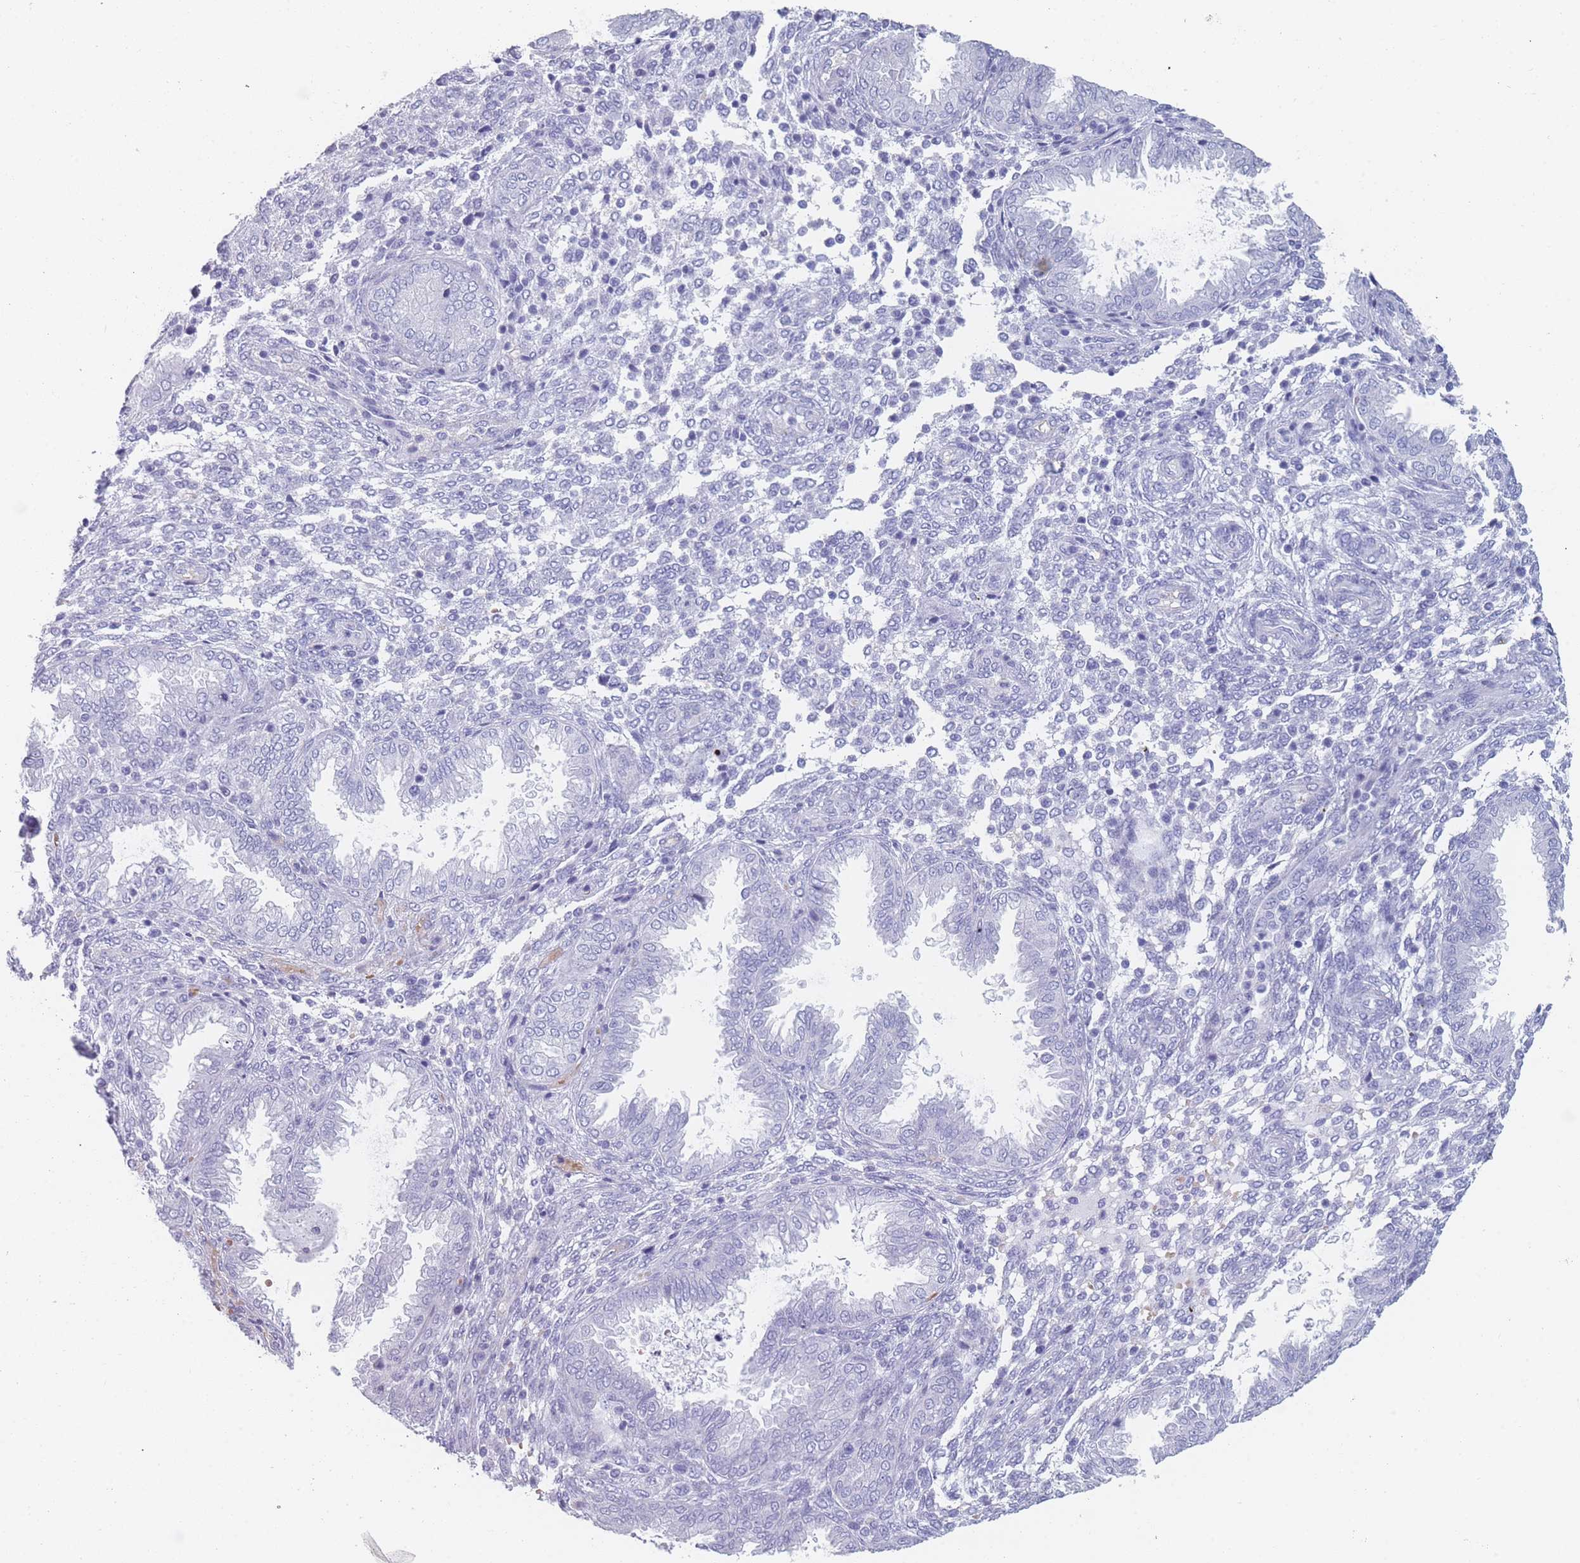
{"staining": {"intensity": "negative", "quantity": "none", "location": "none"}, "tissue": "endometrium", "cell_type": "Cells in endometrial stroma", "image_type": "normal", "snomed": [{"axis": "morphology", "description": "Normal tissue, NOS"}, {"axis": "topography", "description": "Endometrium"}], "caption": "The image reveals no staining of cells in endometrial stroma in benign endometrium.", "gene": "OR5D16", "patient": {"sex": "female", "age": 33}}